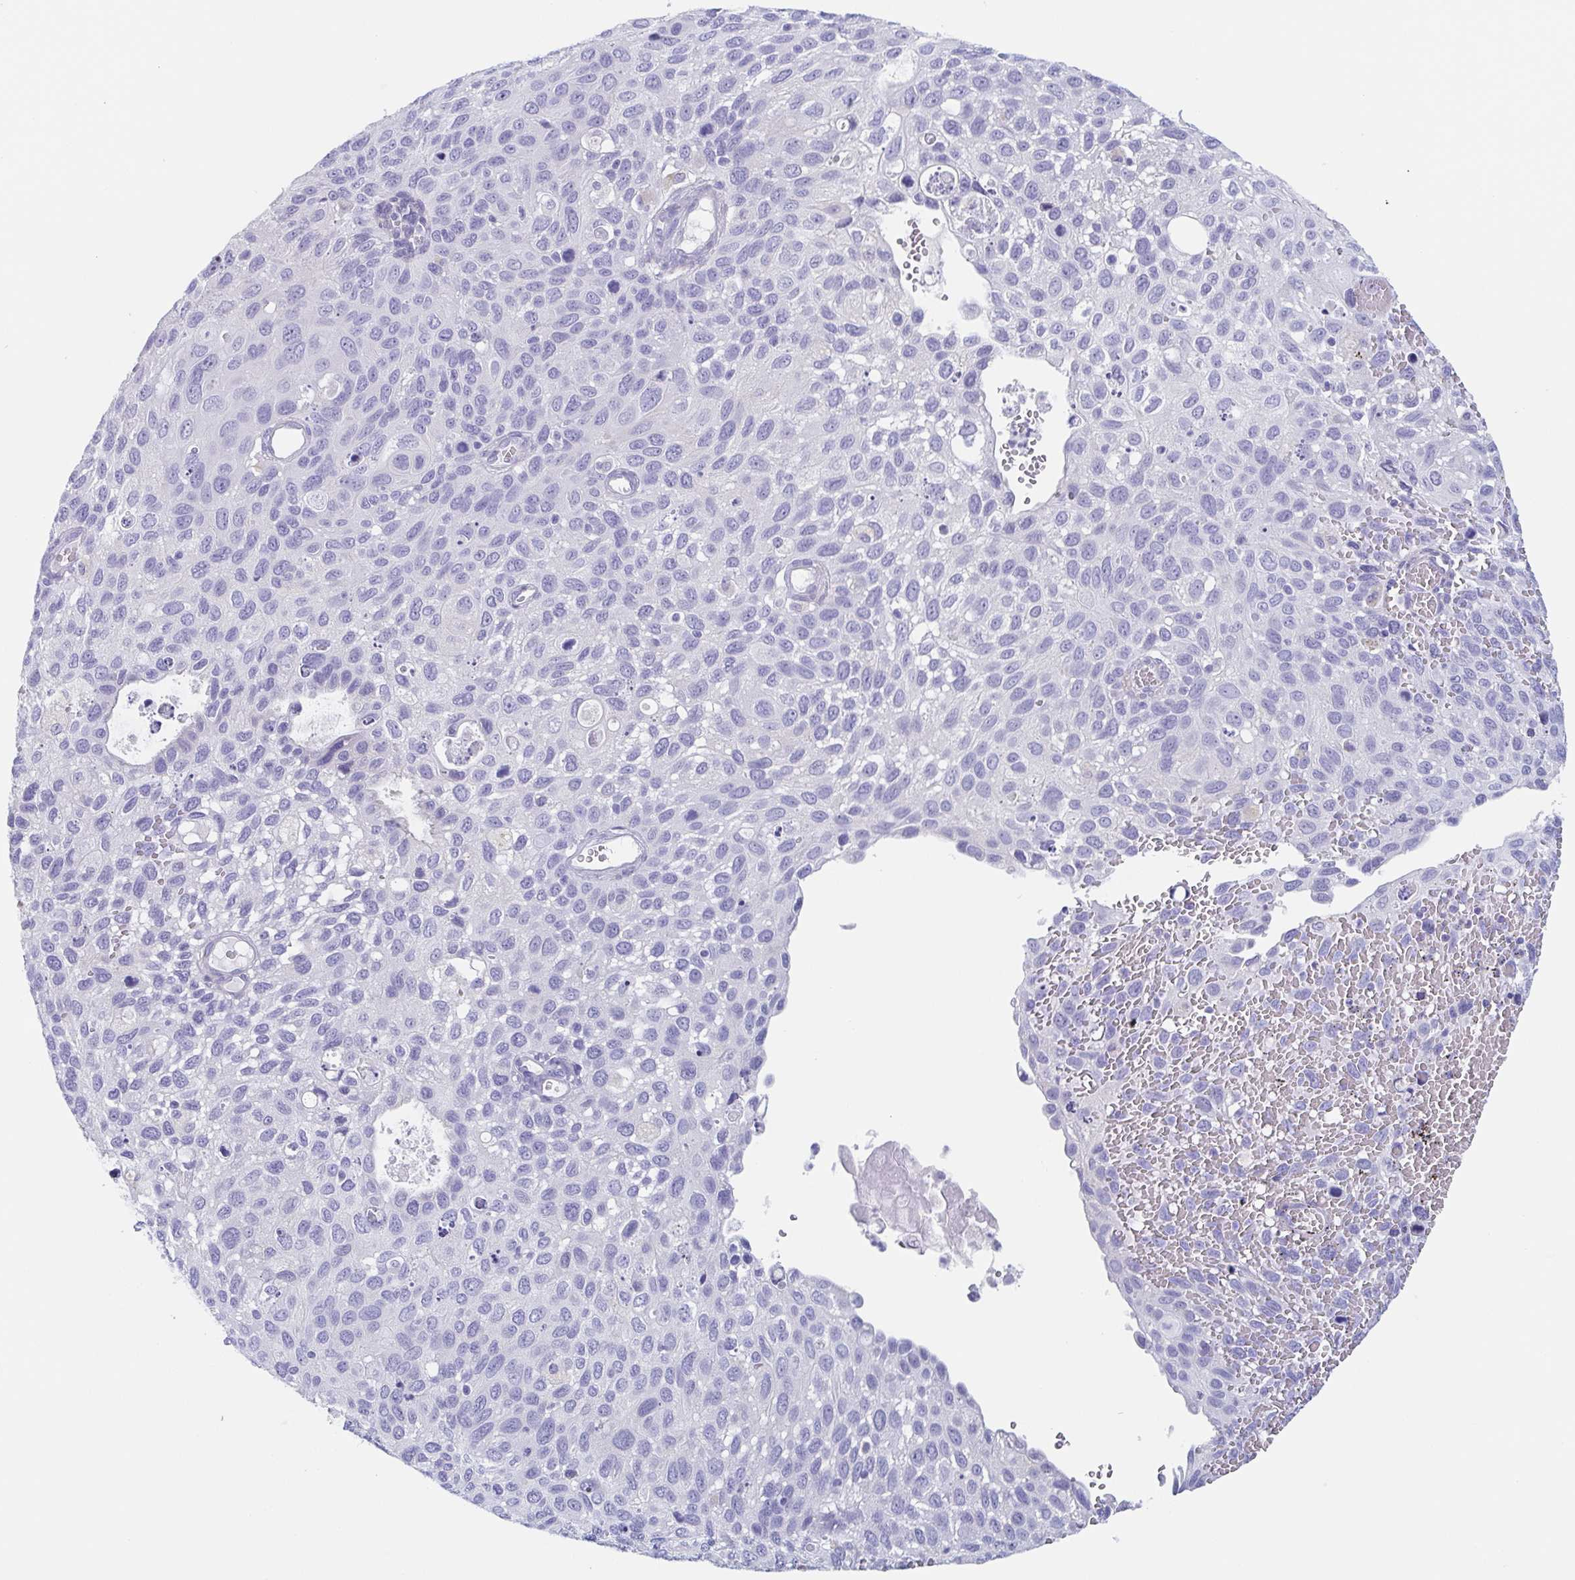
{"staining": {"intensity": "negative", "quantity": "none", "location": "none"}, "tissue": "cervical cancer", "cell_type": "Tumor cells", "image_type": "cancer", "snomed": [{"axis": "morphology", "description": "Squamous cell carcinoma, NOS"}, {"axis": "topography", "description": "Cervix"}], "caption": "A high-resolution histopathology image shows immunohistochemistry (IHC) staining of cervical cancer, which reveals no significant positivity in tumor cells.", "gene": "TAGLN3", "patient": {"sex": "female", "age": 70}}